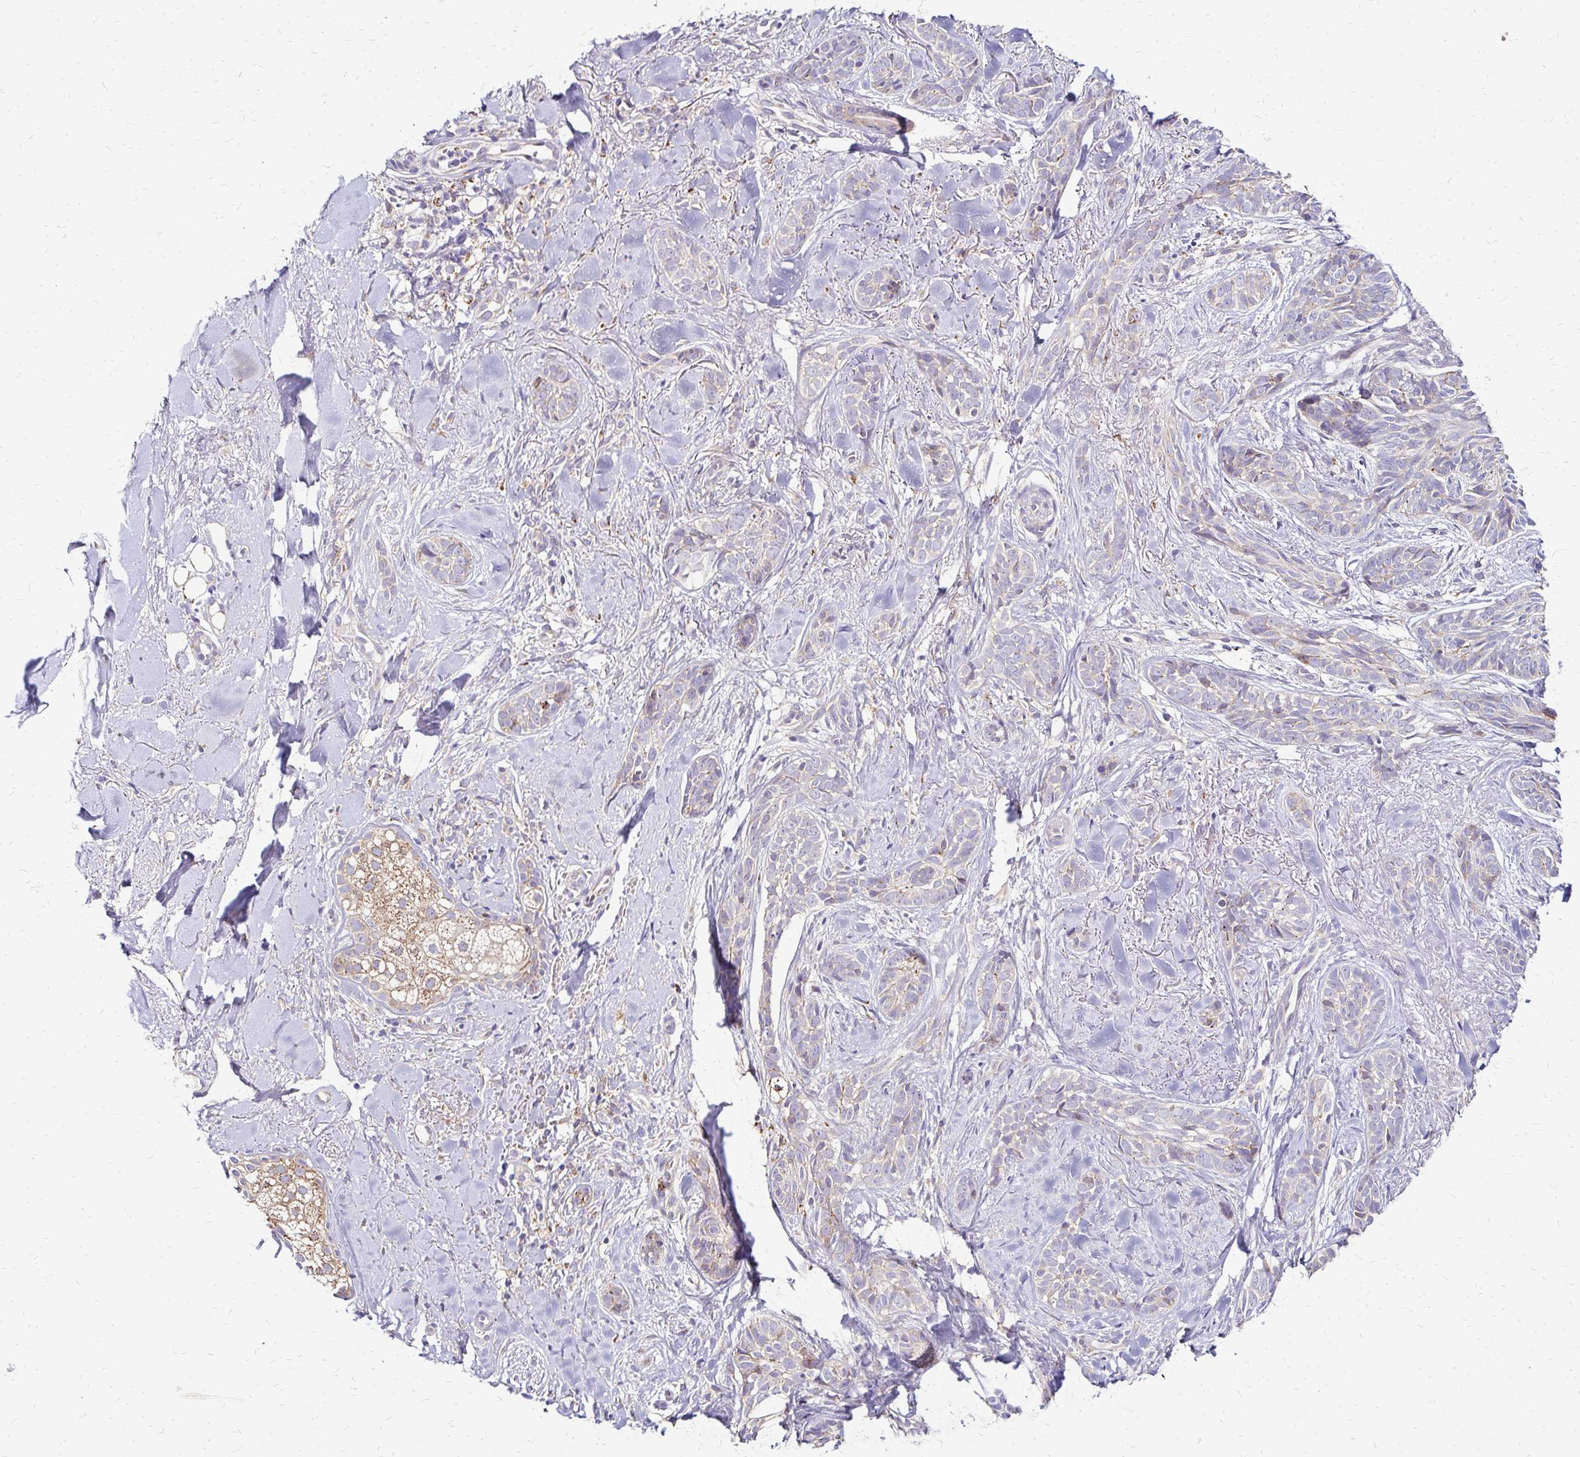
{"staining": {"intensity": "negative", "quantity": "none", "location": "none"}, "tissue": "skin cancer", "cell_type": "Tumor cells", "image_type": "cancer", "snomed": [{"axis": "morphology", "description": "Basal cell carcinoma"}, {"axis": "morphology", "description": "BCC, high aggressive"}, {"axis": "topography", "description": "Skin"}], "caption": "Immunohistochemistry photomicrograph of neoplastic tissue: skin cancer (basal cell carcinoma) stained with DAB (3,3'-diaminobenzidine) exhibits no significant protein expression in tumor cells.", "gene": "IDUA", "patient": {"sex": "female", "age": 79}}